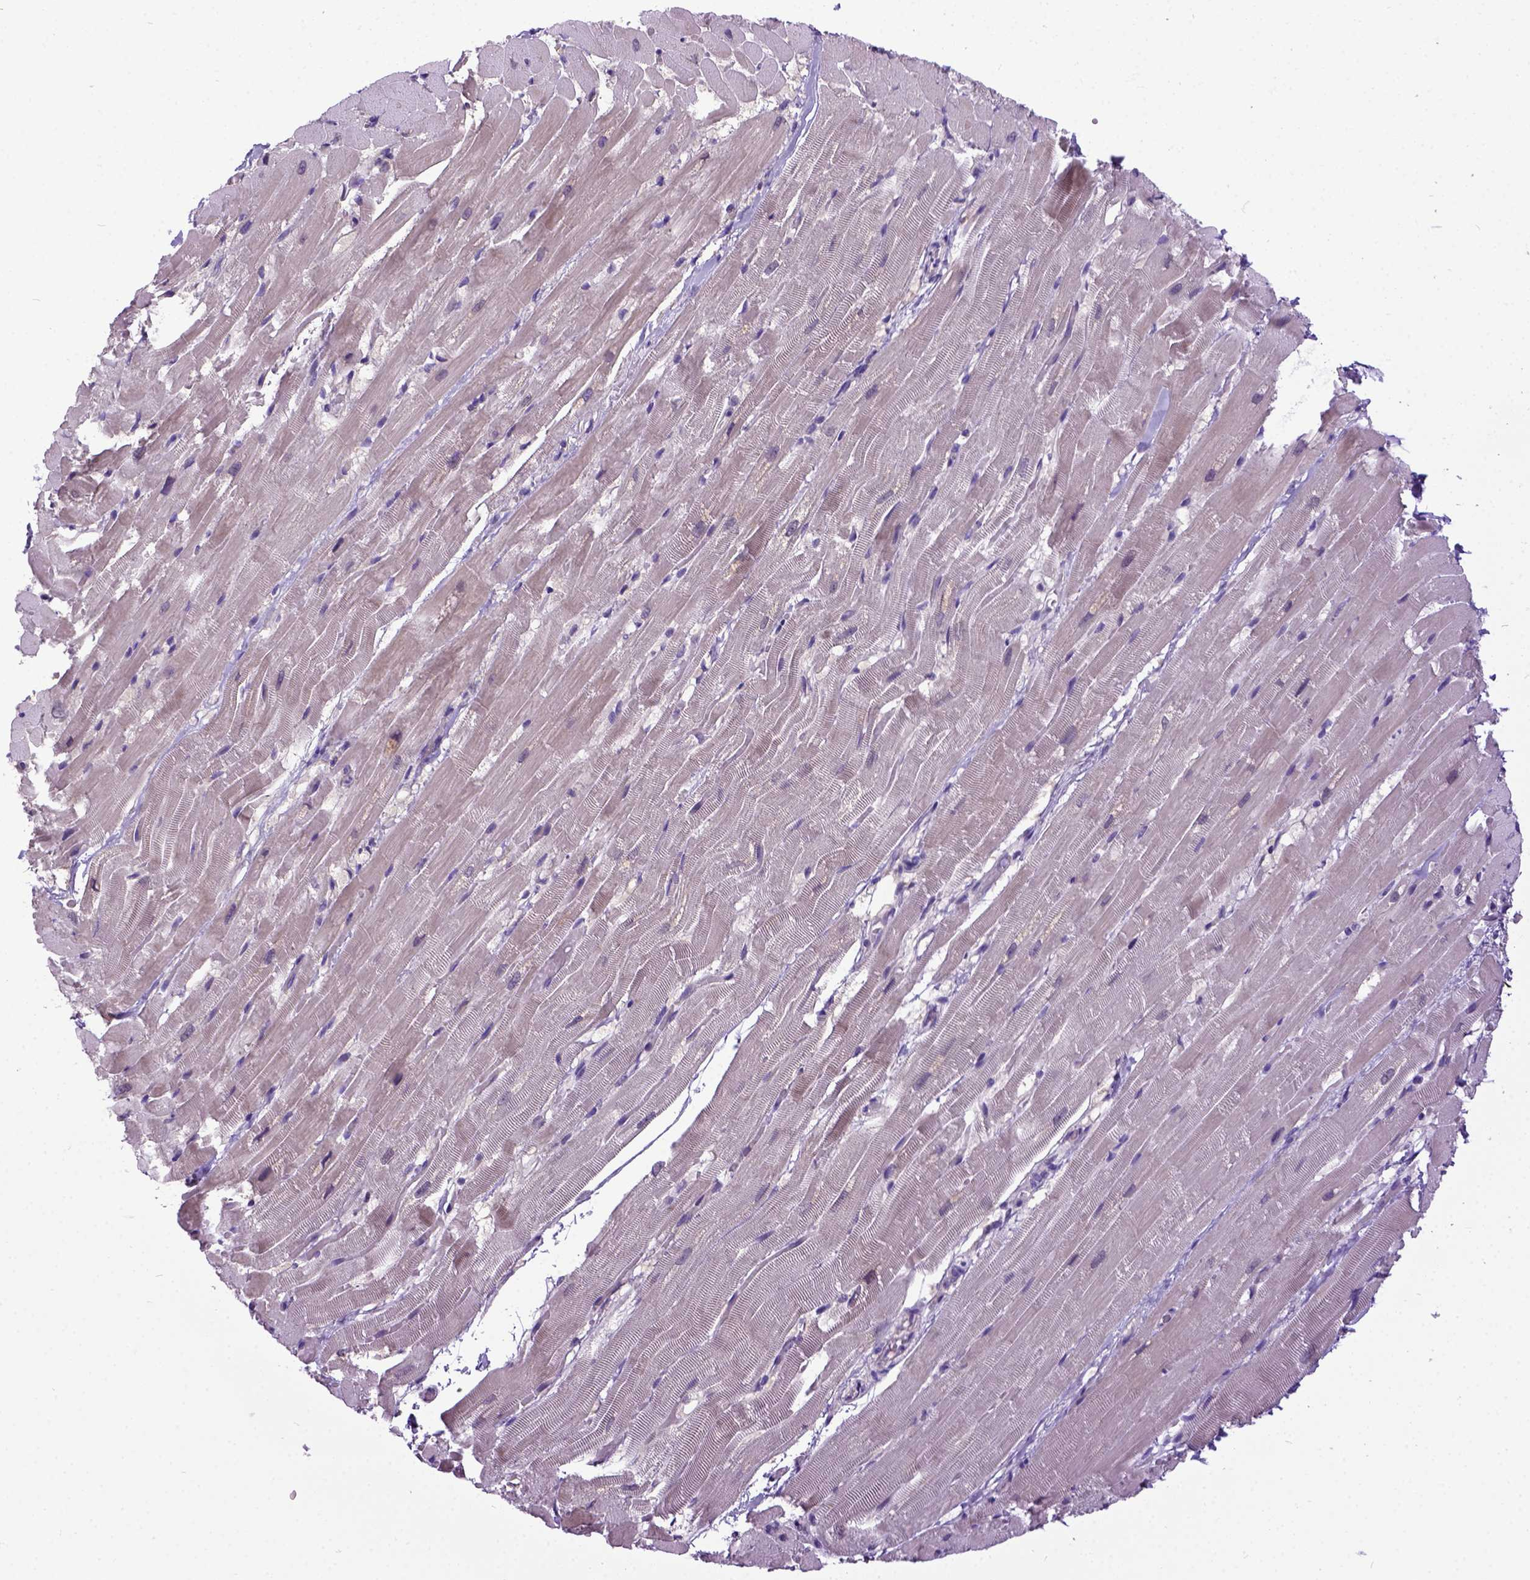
{"staining": {"intensity": "negative", "quantity": "none", "location": "none"}, "tissue": "heart muscle", "cell_type": "Cardiomyocytes", "image_type": "normal", "snomed": [{"axis": "morphology", "description": "Normal tissue, NOS"}, {"axis": "topography", "description": "Heart"}], "caption": "The immunohistochemistry (IHC) histopathology image has no significant expression in cardiomyocytes of heart muscle.", "gene": "NEK5", "patient": {"sex": "male", "age": 37}}